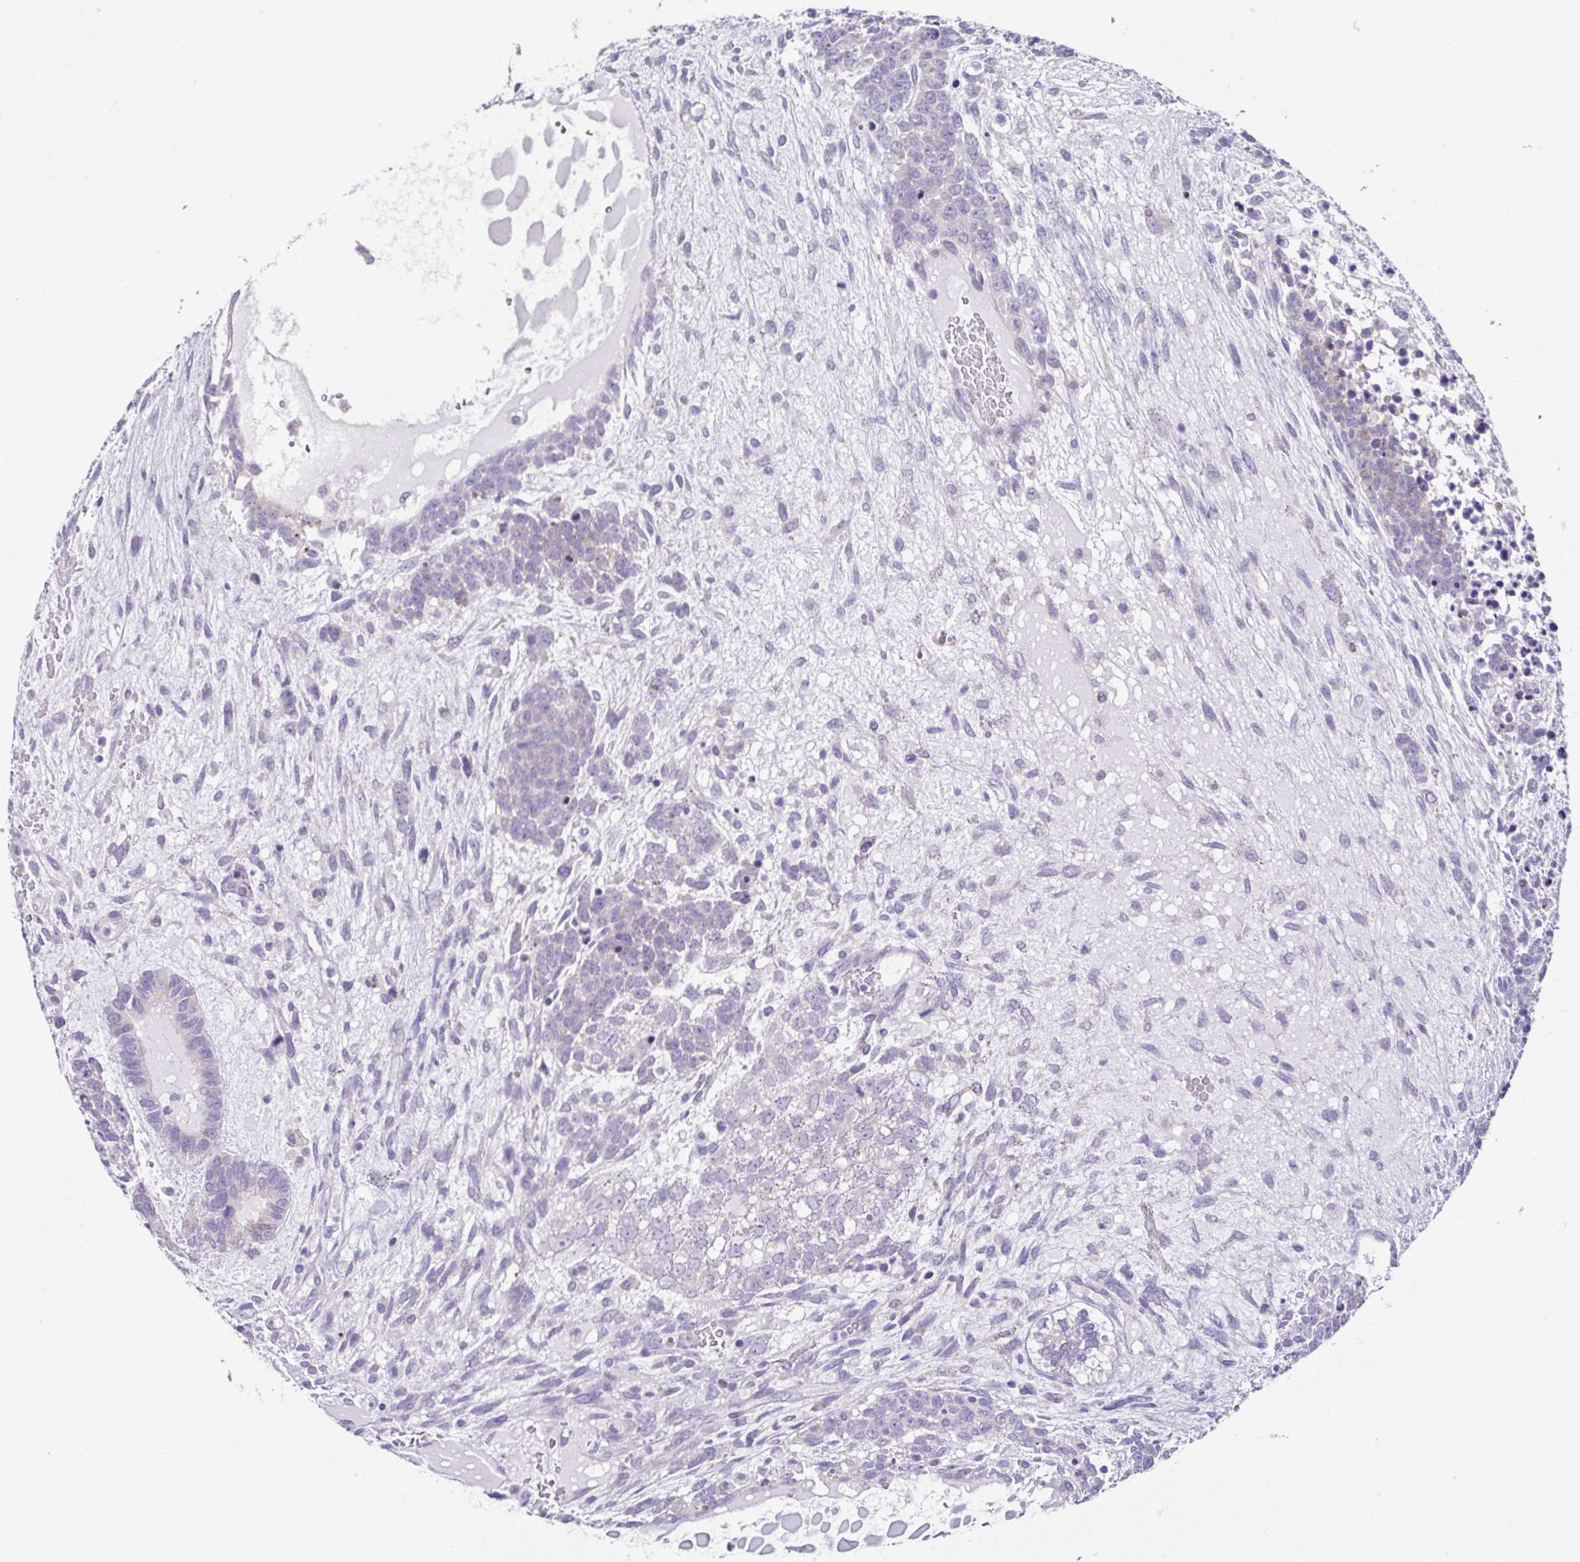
{"staining": {"intensity": "negative", "quantity": "none", "location": "none"}, "tissue": "testis cancer", "cell_type": "Tumor cells", "image_type": "cancer", "snomed": [{"axis": "morphology", "description": "Carcinoma, Embryonal, NOS"}, {"axis": "topography", "description": "Testis"}], "caption": "Photomicrograph shows no protein staining in tumor cells of testis cancer tissue.", "gene": "RDH11", "patient": {"sex": "male", "age": 23}}